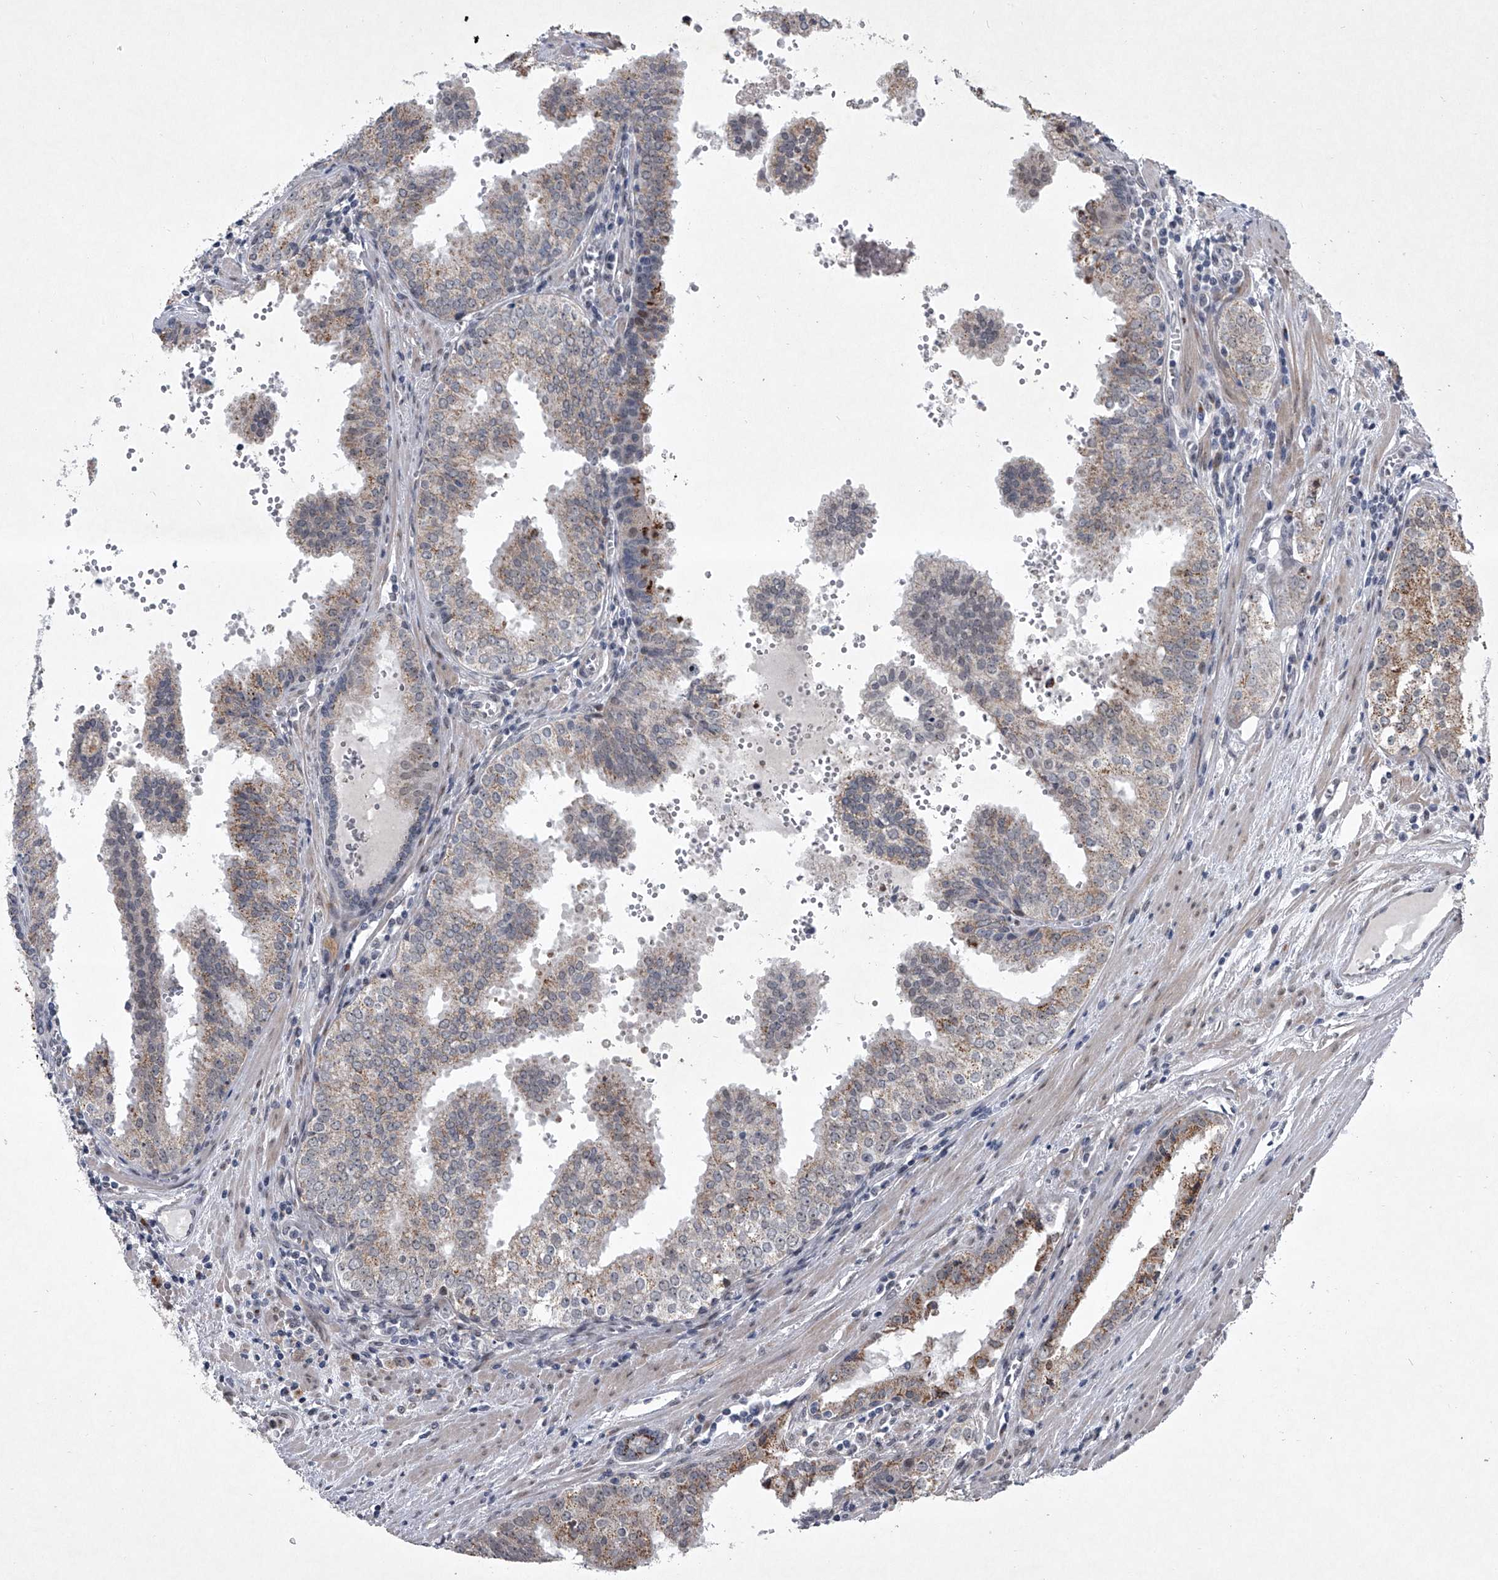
{"staining": {"intensity": "moderate", "quantity": "25%-75%", "location": "cytoplasmic/membranous"}, "tissue": "prostate cancer", "cell_type": "Tumor cells", "image_type": "cancer", "snomed": [{"axis": "morphology", "description": "Adenocarcinoma, High grade"}, {"axis": "topography", "description": "Prostate"}], "caption": "This is a photomicrograph of IHC staining of prostate cancer (high-grade adenocarcinoma), which shows moderate staining in the cytoplasmic/membranous of tumor cells.", "gene": "MLLT1", "patient": {"sex": "male", "age": 68}}